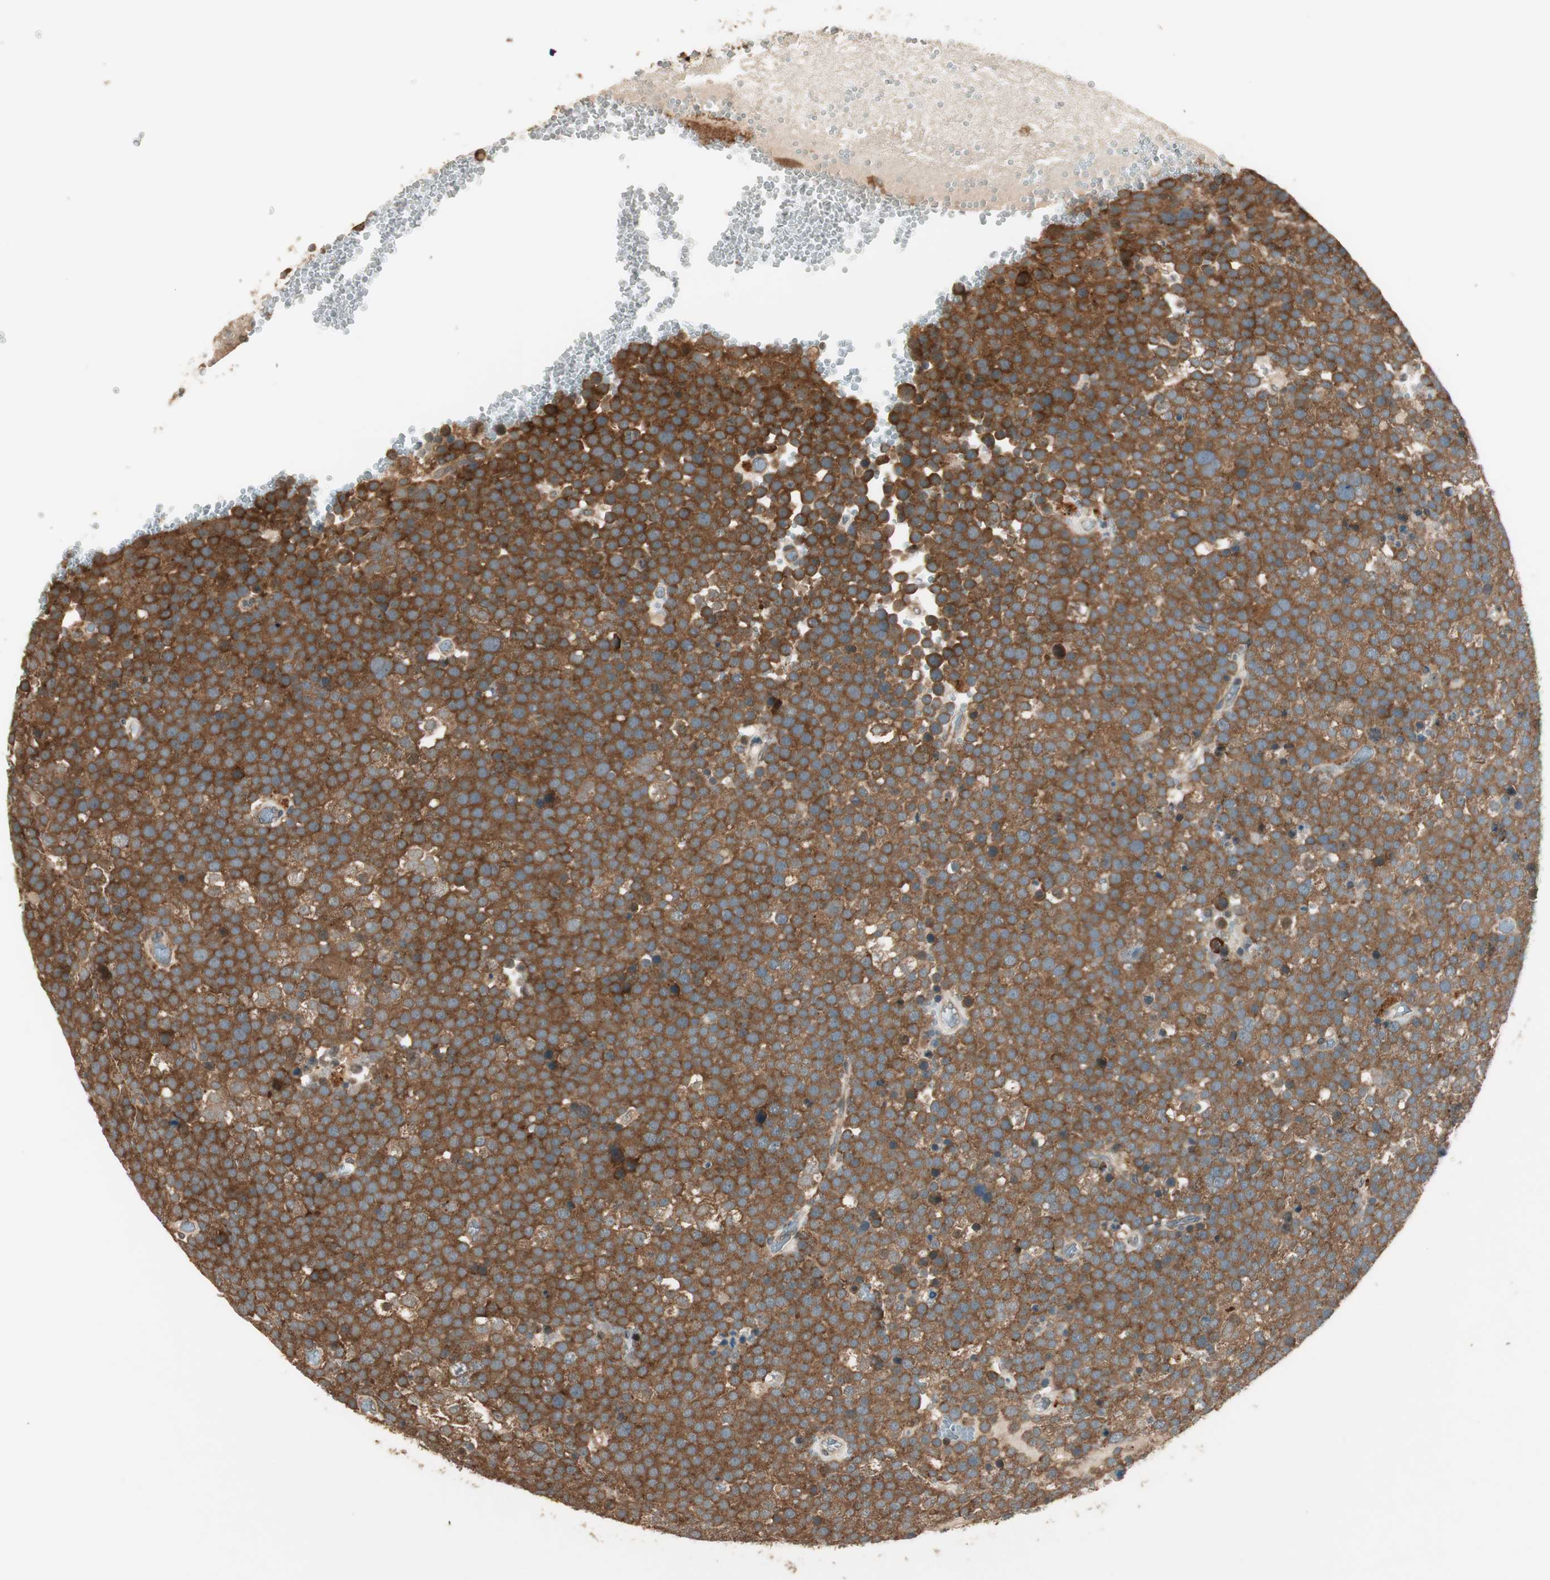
{"staining": {"intensity": "strong", "quantity": ">75%", "location": "cytoplasmic/membranous"}, "tissue": "testis cancer", "cell_type": "Tumor cells", "image_type": "cancer", "snomed": [{"axis": "morphology", "description": "Seminoma, NOS"}, {"axis": "topography", "description": "Testis"}], "caption": "Immunohistochemical staining of testis cancer (seminoma) demonstrates strong cytoplasmic/membranous protein staining in about >75% of tumor cells.", "gene": "CNOT4", "patient": {"sex": "male", "age": 71}}